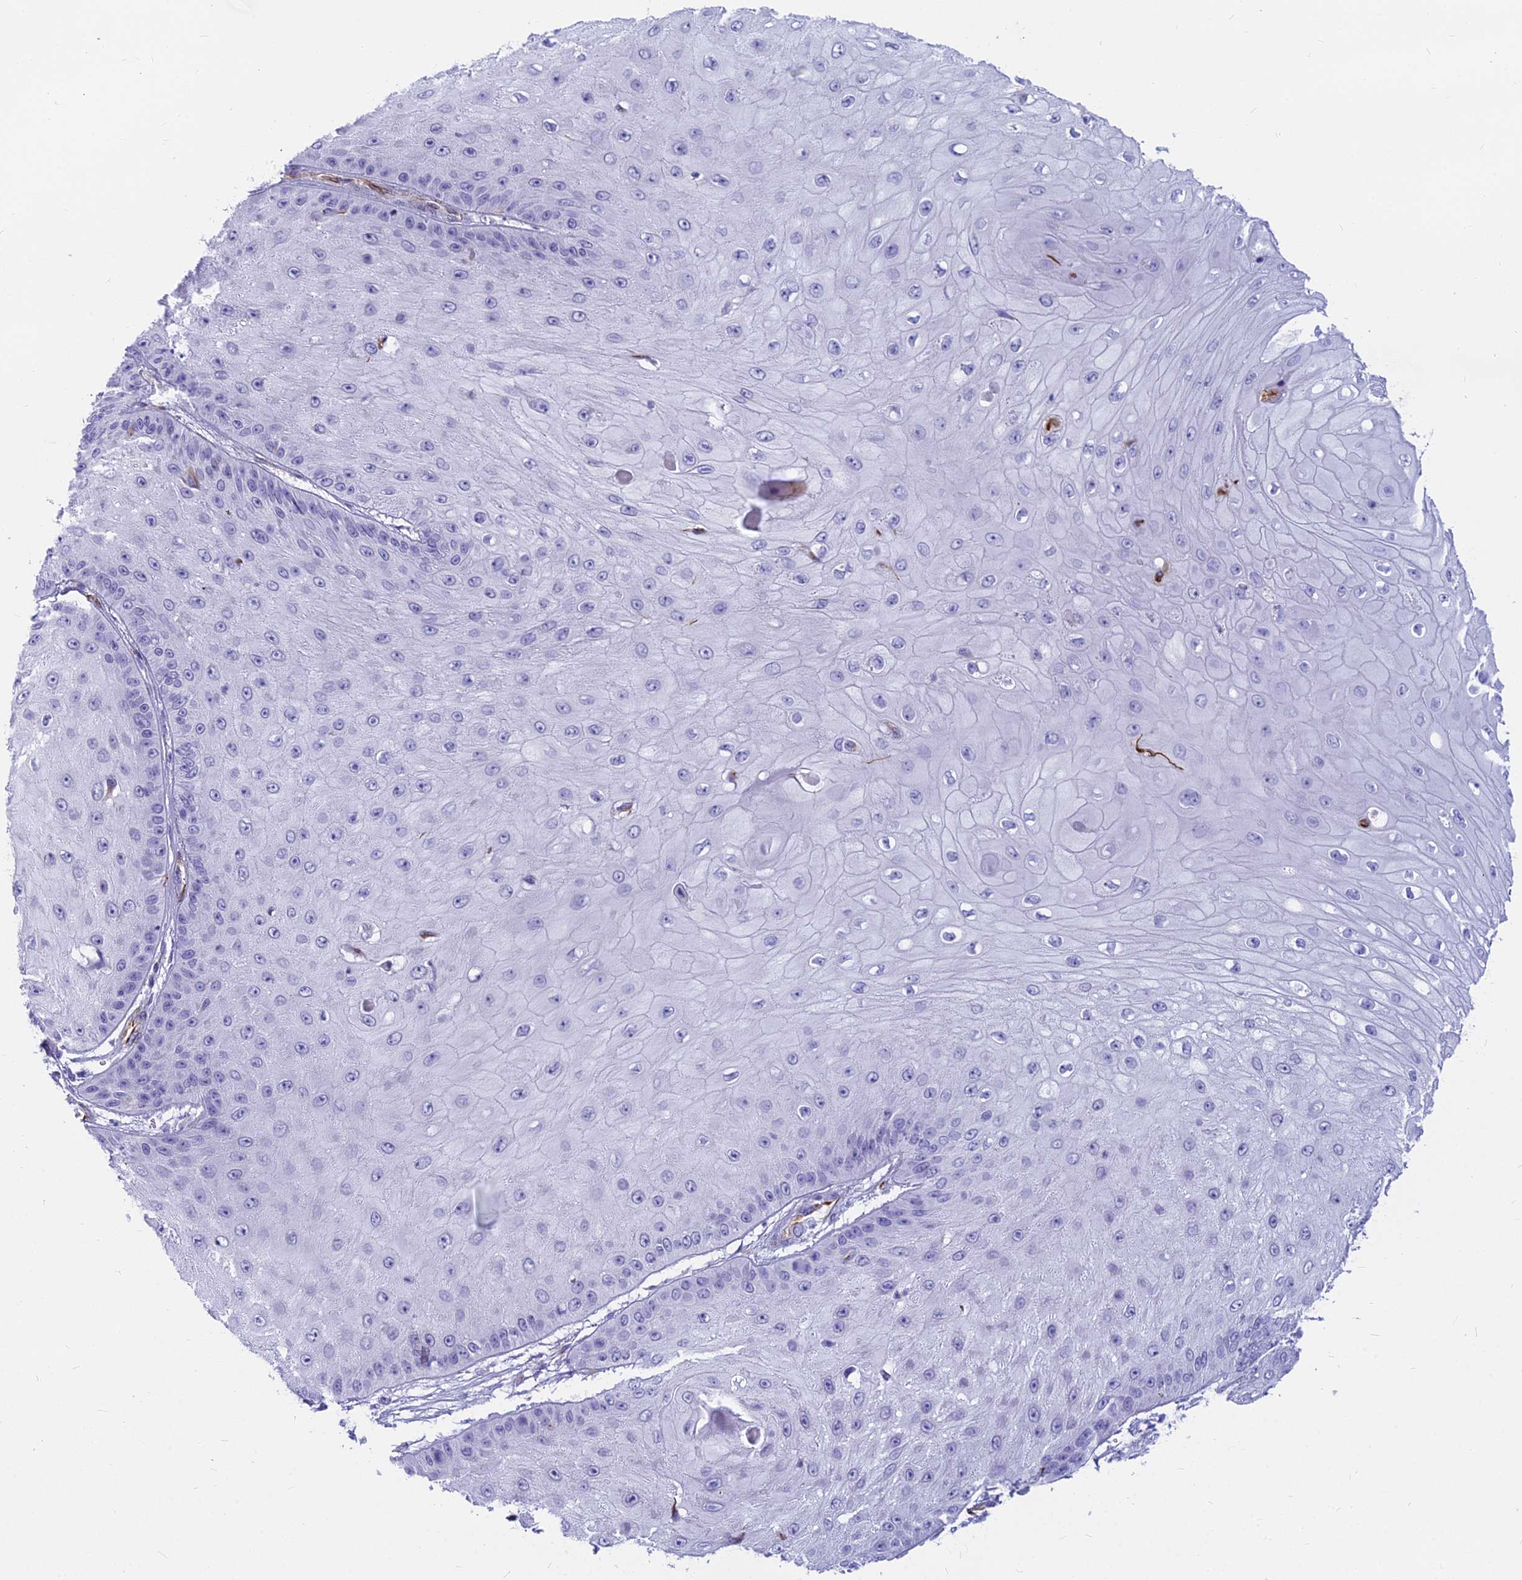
{"staining": {"intensity": "negative", "quantity": "none", "location": "none"}, "tissue": "skin cancer", "cell_type": "Tumor cells", "image_type": "cancer", "snomed": [{"axis": "morphology", "description": "Squamous cell carcinoma, NOS"}, {"axis": "topography", "description": "Skin"}], "caption": "Immunohistochemistry histopathology image of neoplastic tissue: human skin cancer (squamous cell carcinoma) stained with DAB (3,3'-diaminobenzidine) exhibits no significant protein staining in tumor cells.", "gene": "EVI2A", "patient": {"sex": "male", "age": 70}}